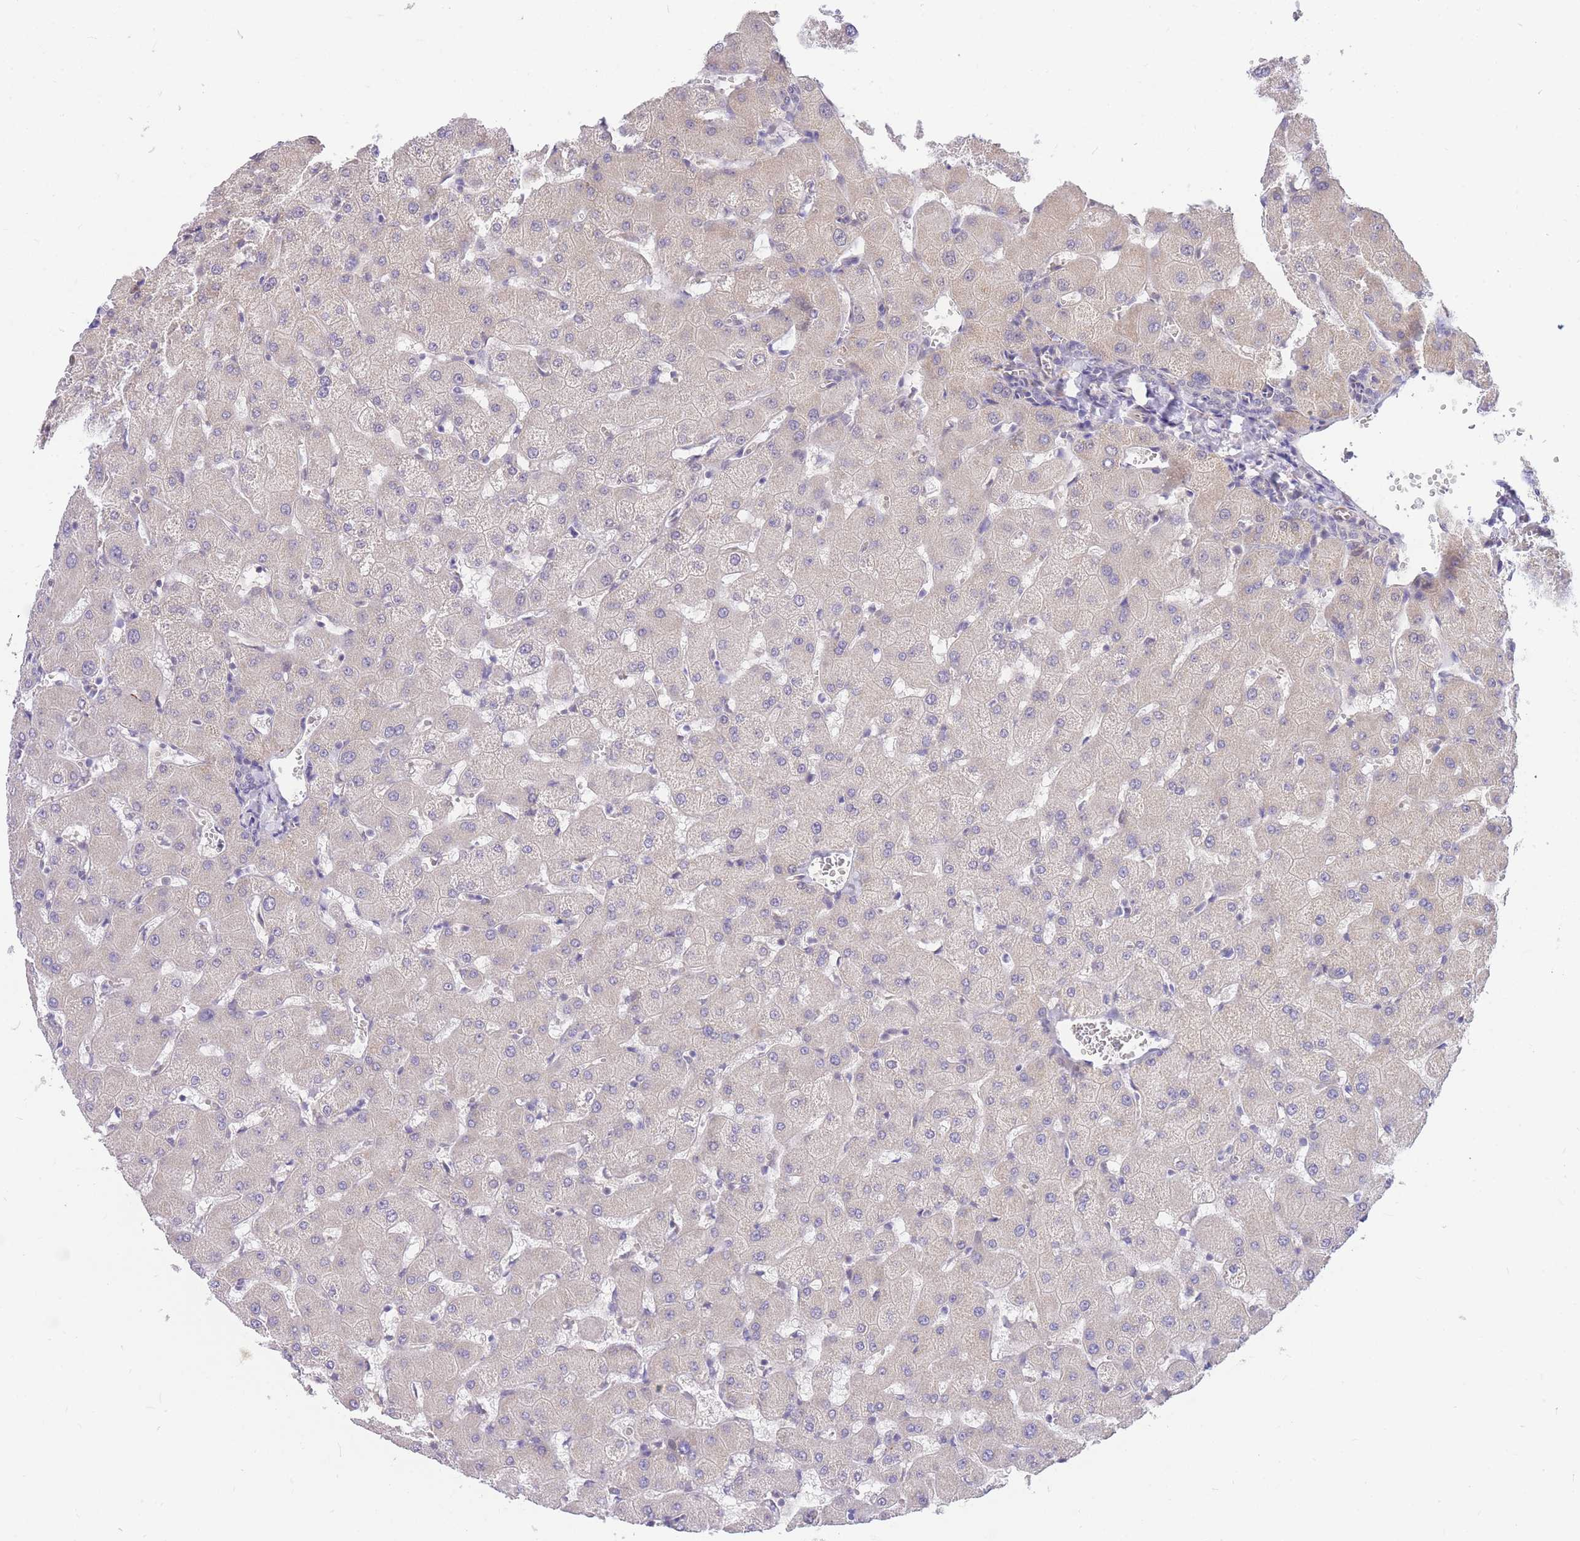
{"staining": {"intensity": "negative", "quantity": "none", "location": "none"}, "tissue": "liver", "cell_type": "Cholangiocytes", "image_type": "normal", "snomed": [{"axis": "morphology", "description": "Normal tissue, NOS"}, {"axis": "topography", "description": "Liver"}], "caption": "High magnification brightfield microscopy of benign liver stained with DAB (brown) and counterstained with hematoxylin (blue): cholangiocytes show no significant positivity. (Brightfield microscopy of DAB immunohistochemistry at high magnification).", "gene": "S100PBP", "patient": {"sex": "female", "age": 63}}